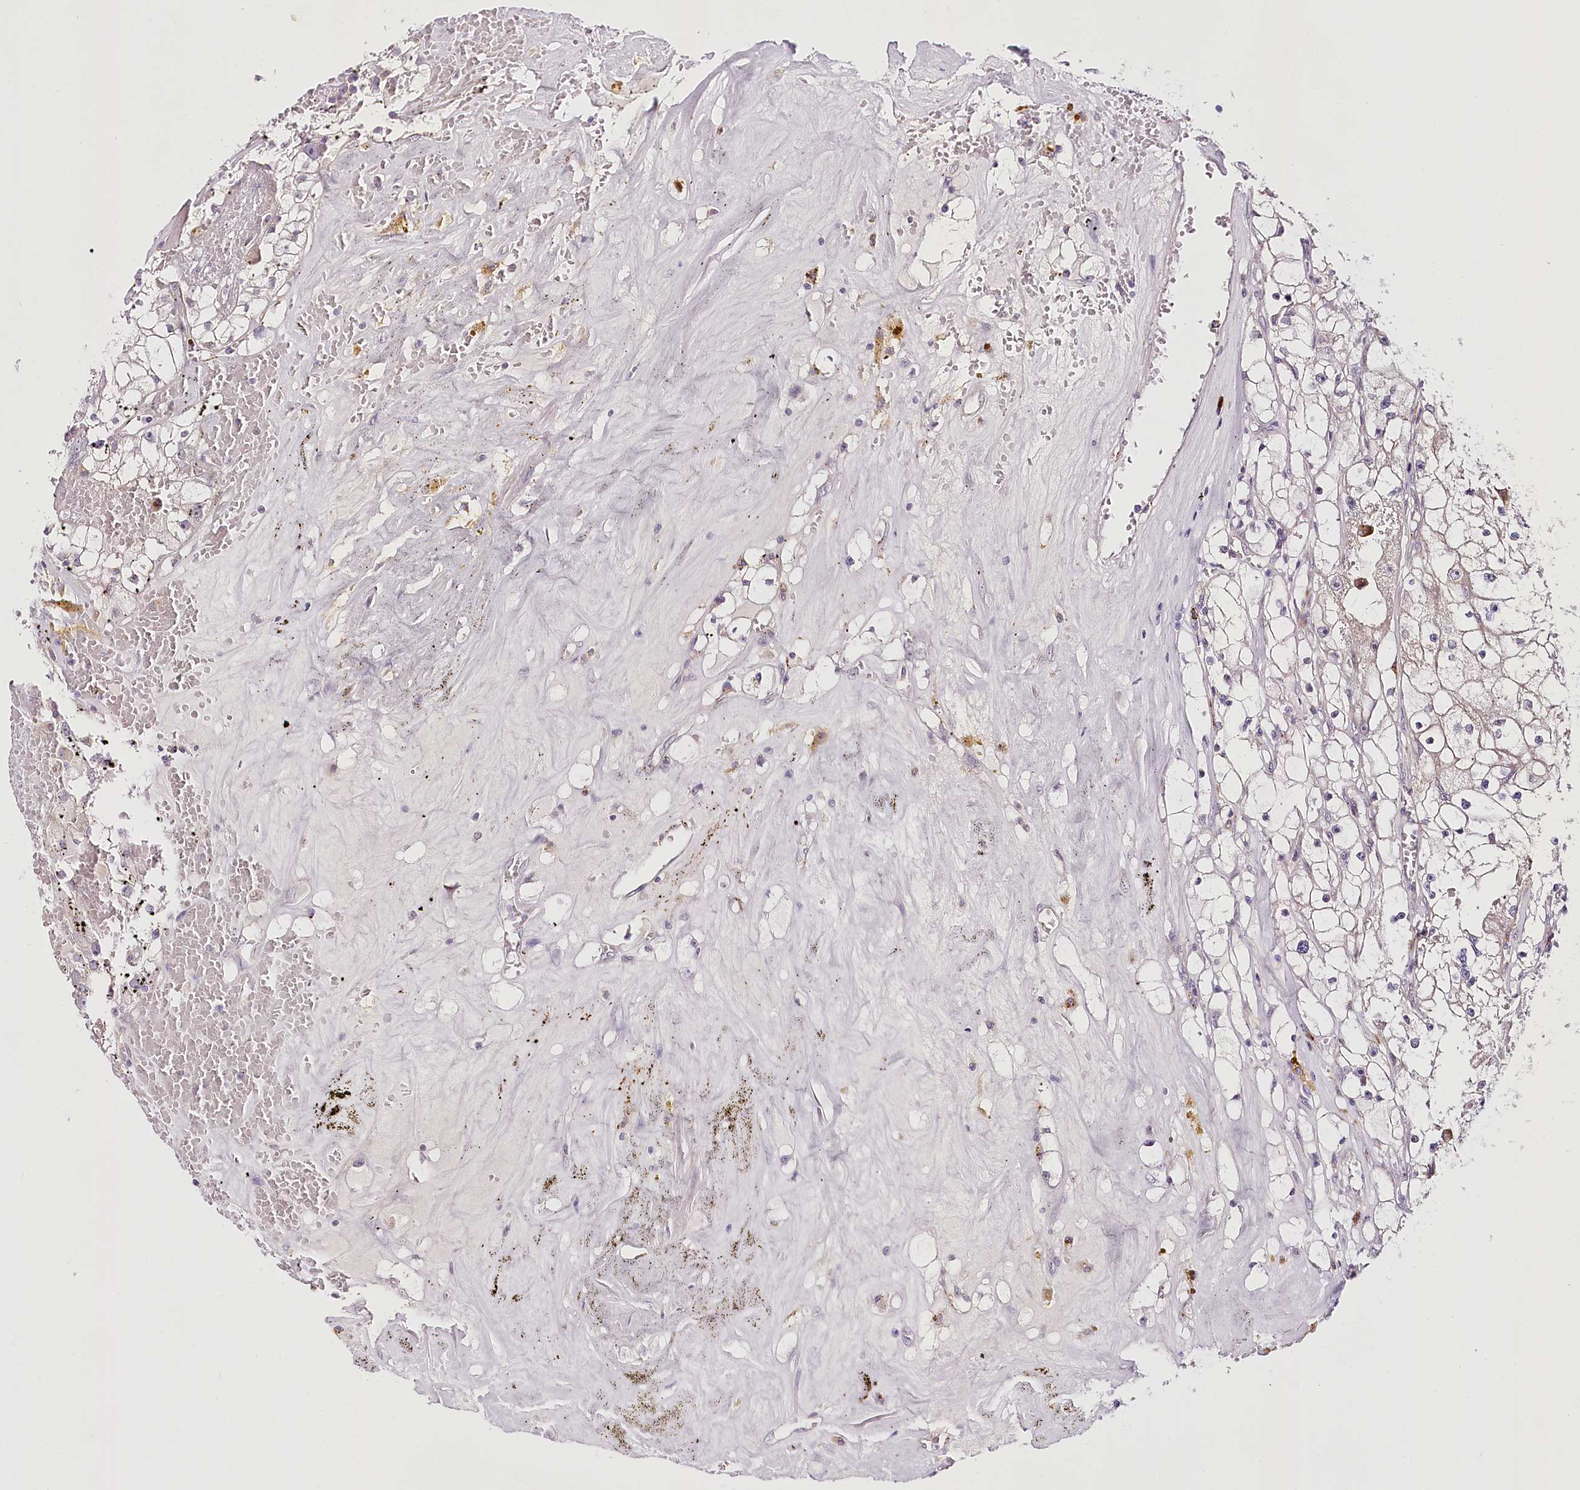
{"staining": {"intensity": "weak", "quantity": "<25%", "location": "cytoplasmic/membranous"}, "tissue": "renal cancer", "cell_type": "Tumor cells", "image_type": "cancer", "snomed": [{"axis": "morphology", "description": "Adenocarcinoma, NOS"}, {"axis": "topography", "description": "Kidney"}], "caption": "Micrograph shows no protein staining in tumor cells of adenocarcinoma (renal) tissue.", "gene": "VWA5A", "patient": {"sex": "male", "age": 56}}